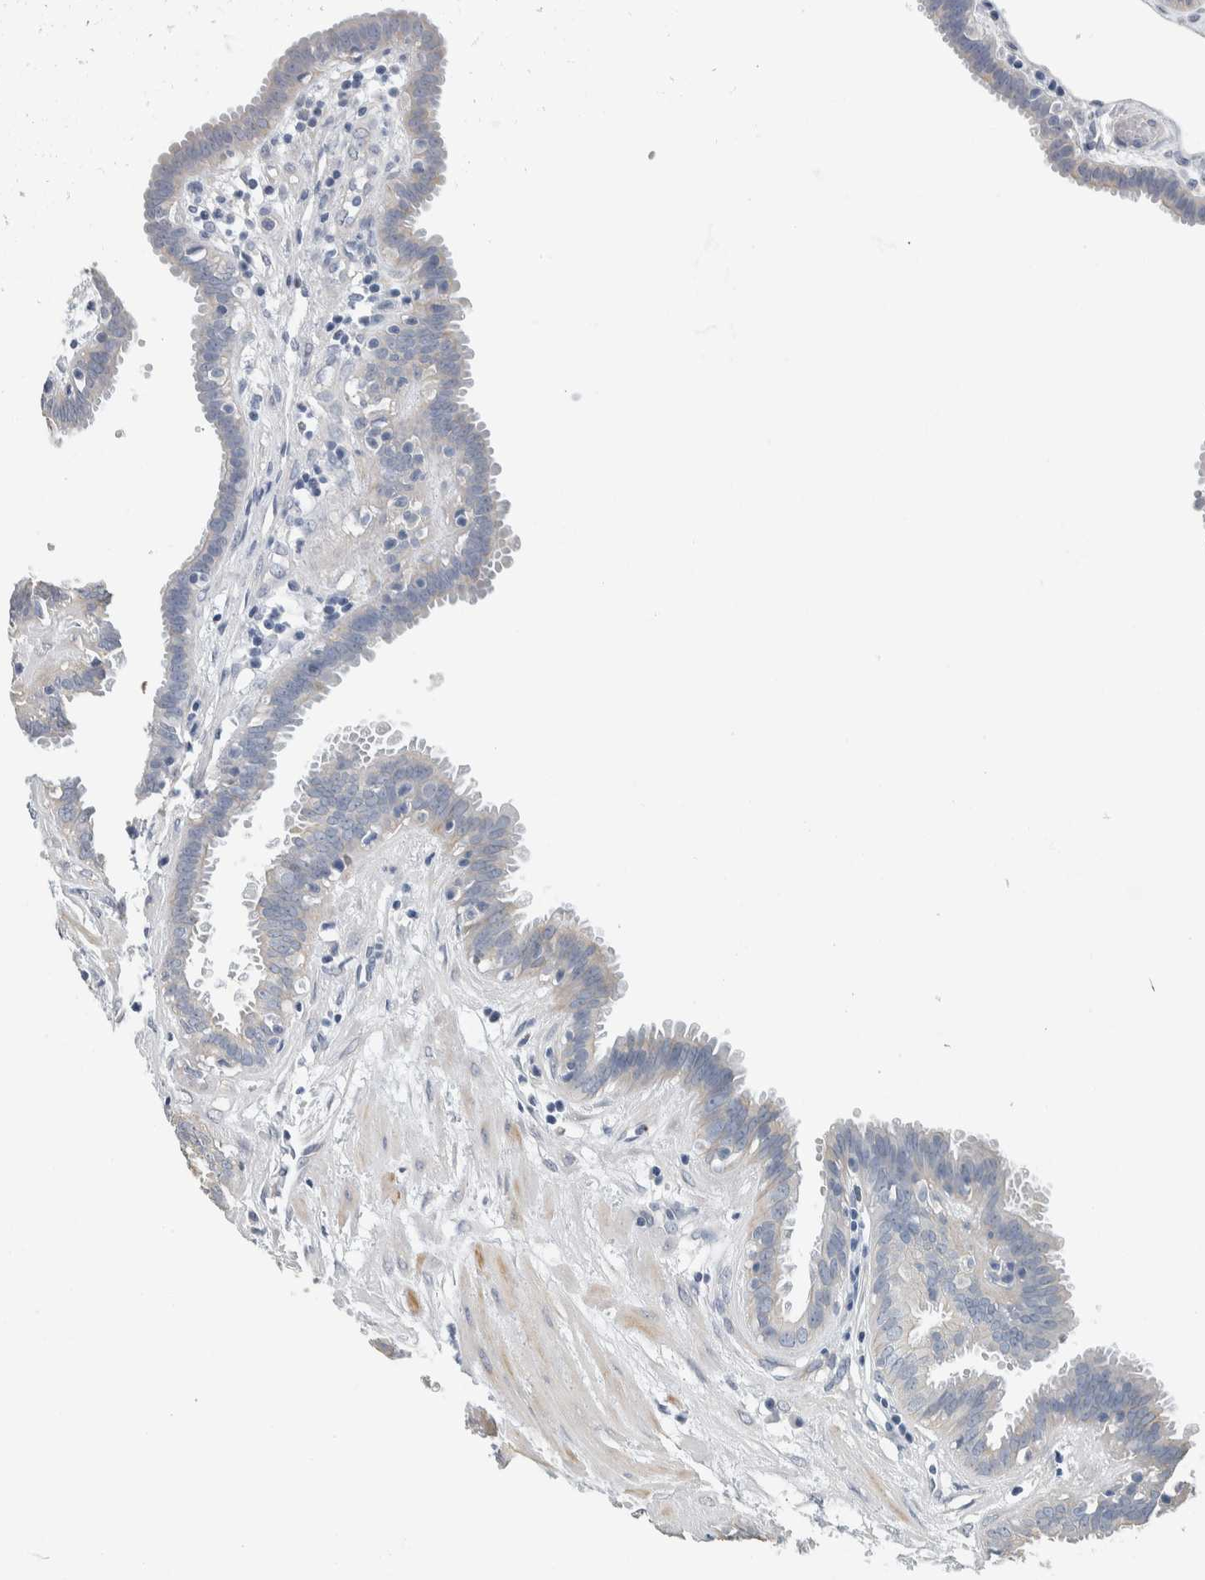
{"staining": {"intensity": "negative", "quantity": "none", "location": "none"}, "tissue": "fallopian tube", "cell_type": "Glandular cells", "image_type": "normal", "snomed": [{"axis": "morphology", "description": "Normal tissue, NOS"}, {"axis": "topography", "description": "Fallopian tube"}, {"axis": "topography", "description": "Placenta"}], "caption": "Immunohistochemistry (IHC) histopathology image of benign fallopian tube: fallopian tube stained with DAB (3,3'-diaminobenzidine) reveals no significant protein staining in glandular cells.", "gene": "NEFM", "patient": {"sex": "female", "age": 32}}